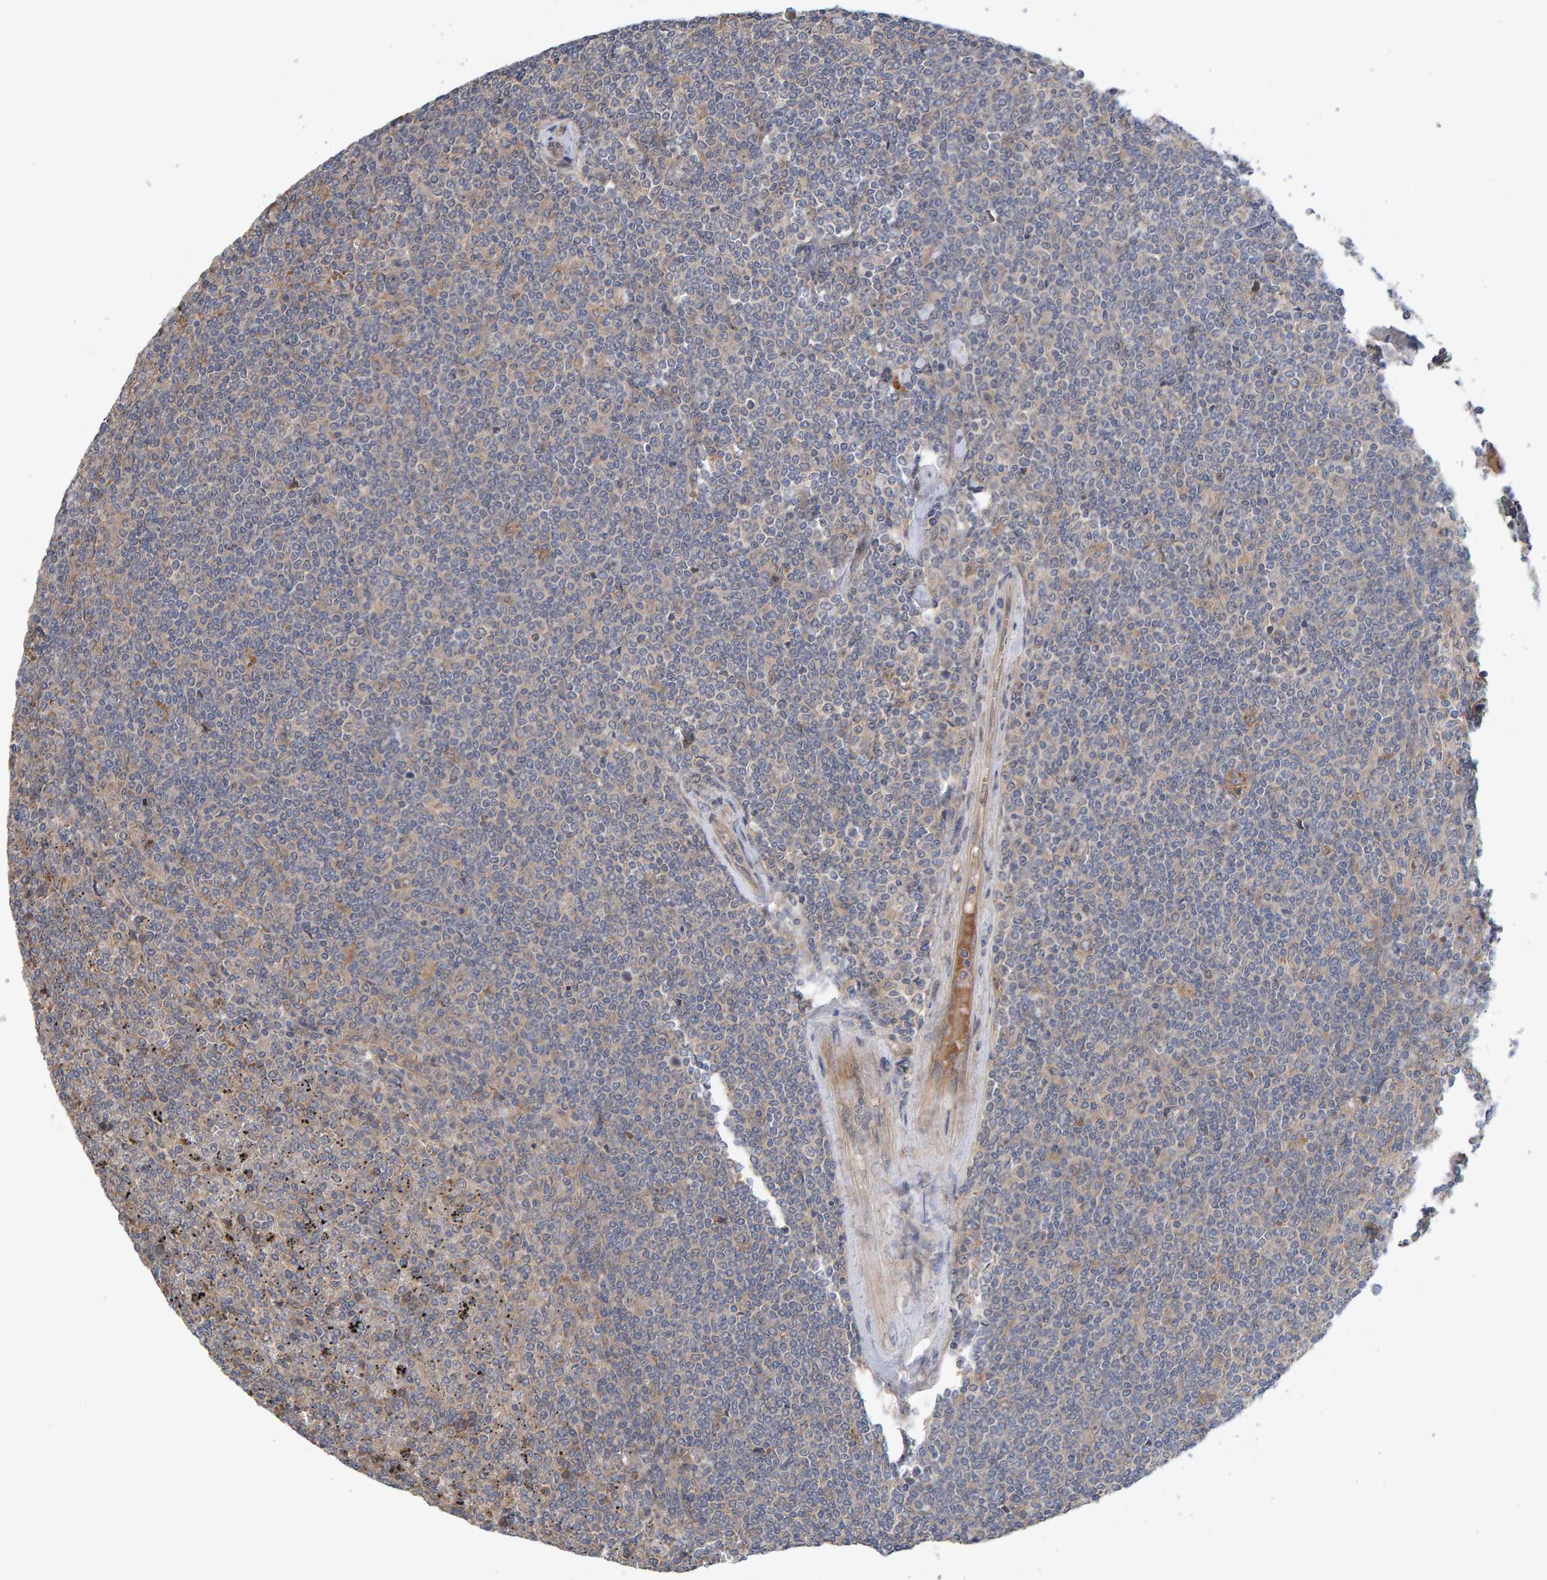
{"staining": {"intensity": "weak", "quantity": "<25%", "location": "cytoplasmic/membranous"}, "tissue": "lymphoma", "cell_type": "Tumor cells", "image_type": "cancer", "snomed": [{"axis": "morphology", "description": "Malignant lymphoma, non-Hodgkin's type, Low grade"}, {"axis": "topography", "description": "Spleen"}], "caption": "This is an immunohistochemistry (IHC) micrograph of human malignant lymphoma, non-Hodgkin's type (low-grade). There is no positivity in tumor cells.", "gene": "LRSAM1", "patient": {"sex": "female", "age": 19}}